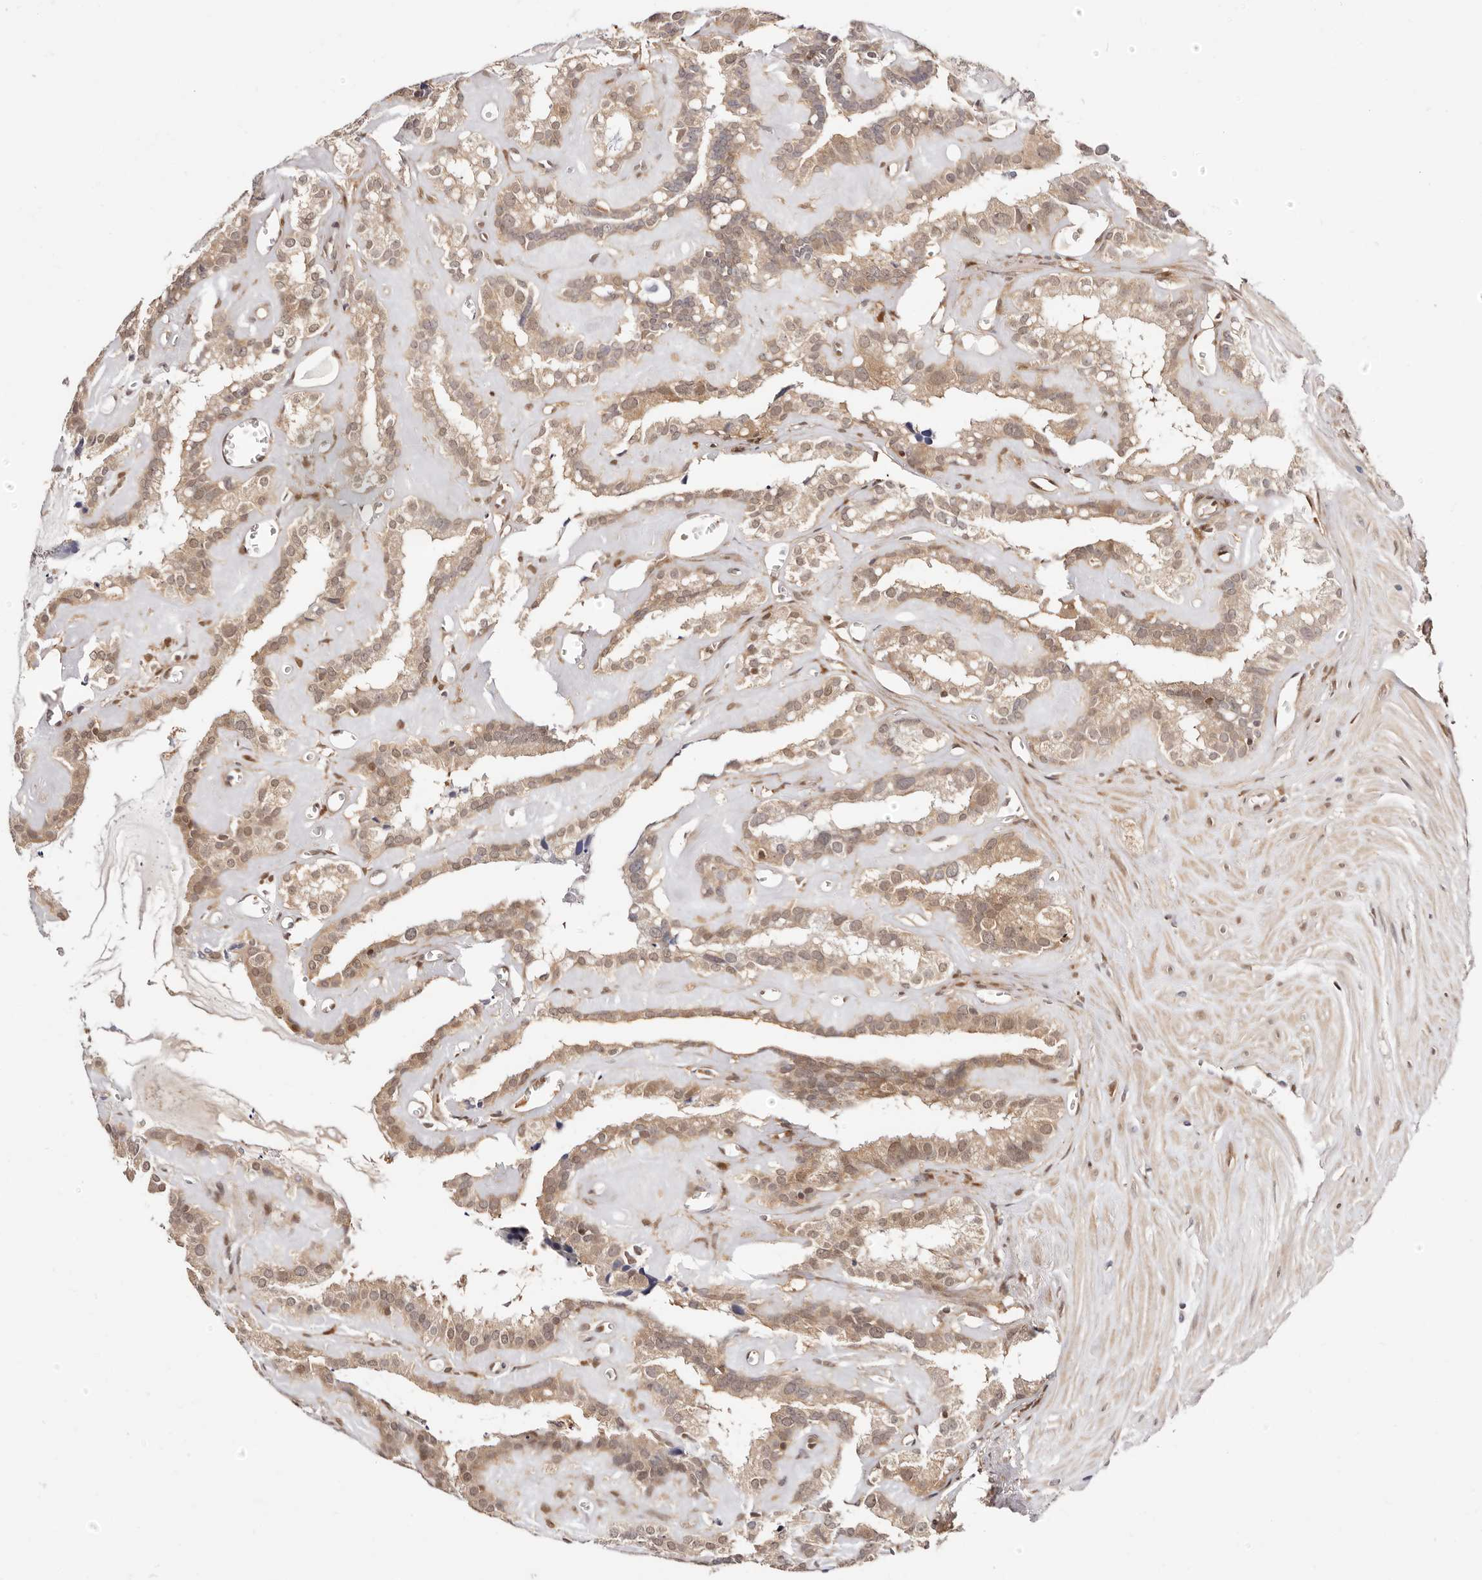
{"staining": {"intensity": "weak", "quantity": ">75%", "location": "cytoplasmic/membranous,nuclear"}, "tissue": "seminal vesicle", "cell_type": "Glandular cells", "image_type": "normal", "snomed": [{"axis": "morphology", "description": "Normal tissue, NOS"}, {"axis": "topography", "description": "Prostate"}, {"axis": "topography", "description": "Seminal veicle"}], "caption": "A low amount of weak cytoplasmic/membranous,nuclear expression is seen in approximately >75% of glandular cells in benign seminal vesicle.", "gene": "STAT5A", "patient": {"sex": "male", "age": 59}}